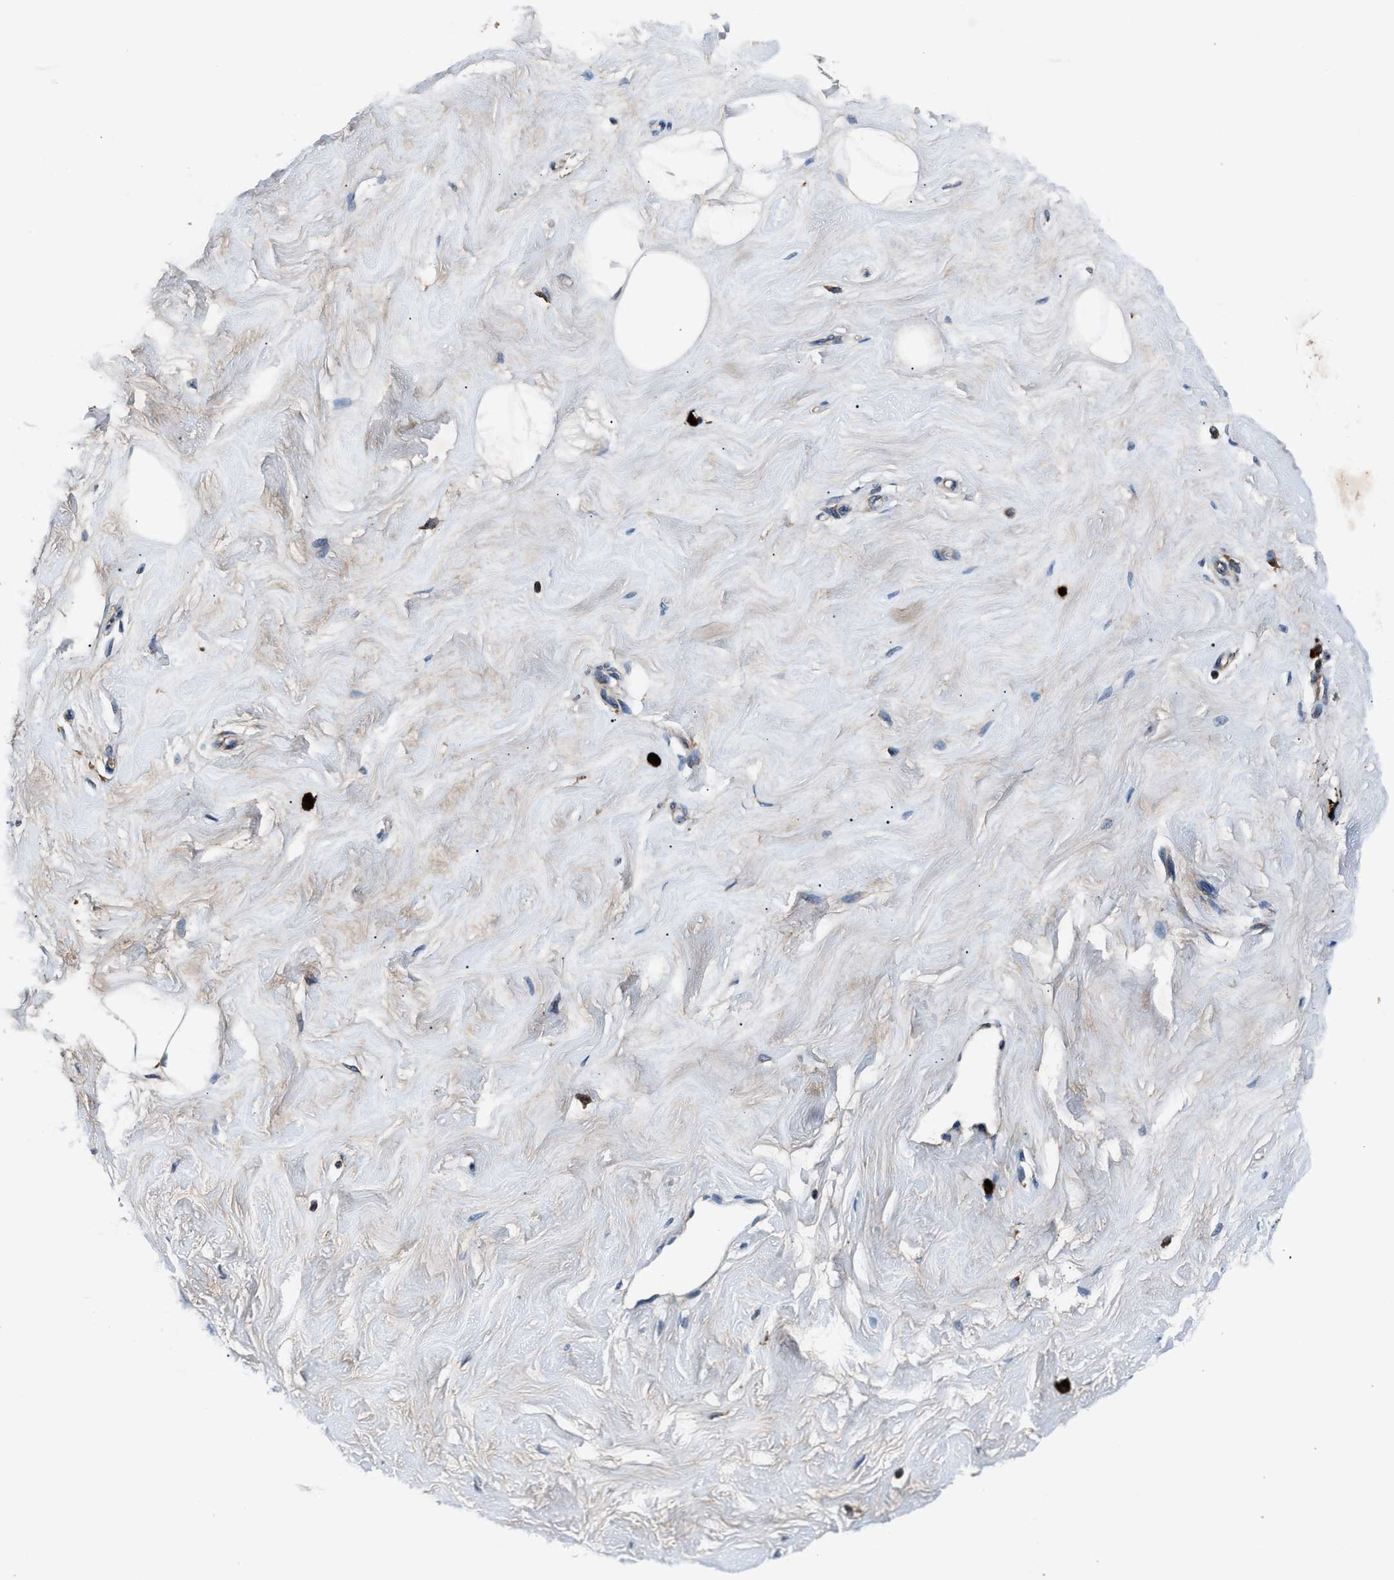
{"staining": {"intensity": "negative", "quantity": "none", "location": "none"}, "tissue": "breast", "cell_type": "Adipocytes", "image_type": "normal", "snomed": [{"axis": "morphology", "description": "Normal tissue, NOS"}, {"axis": "topography", "description": "Breast"}], "caption": "High power microscopy histopathology image of an IHC photomicrograph of normal breast, revealing no significant positivity in adipocytes.", "gene": "FAM221A", "patient": {"sex": "female", "age": 23}}